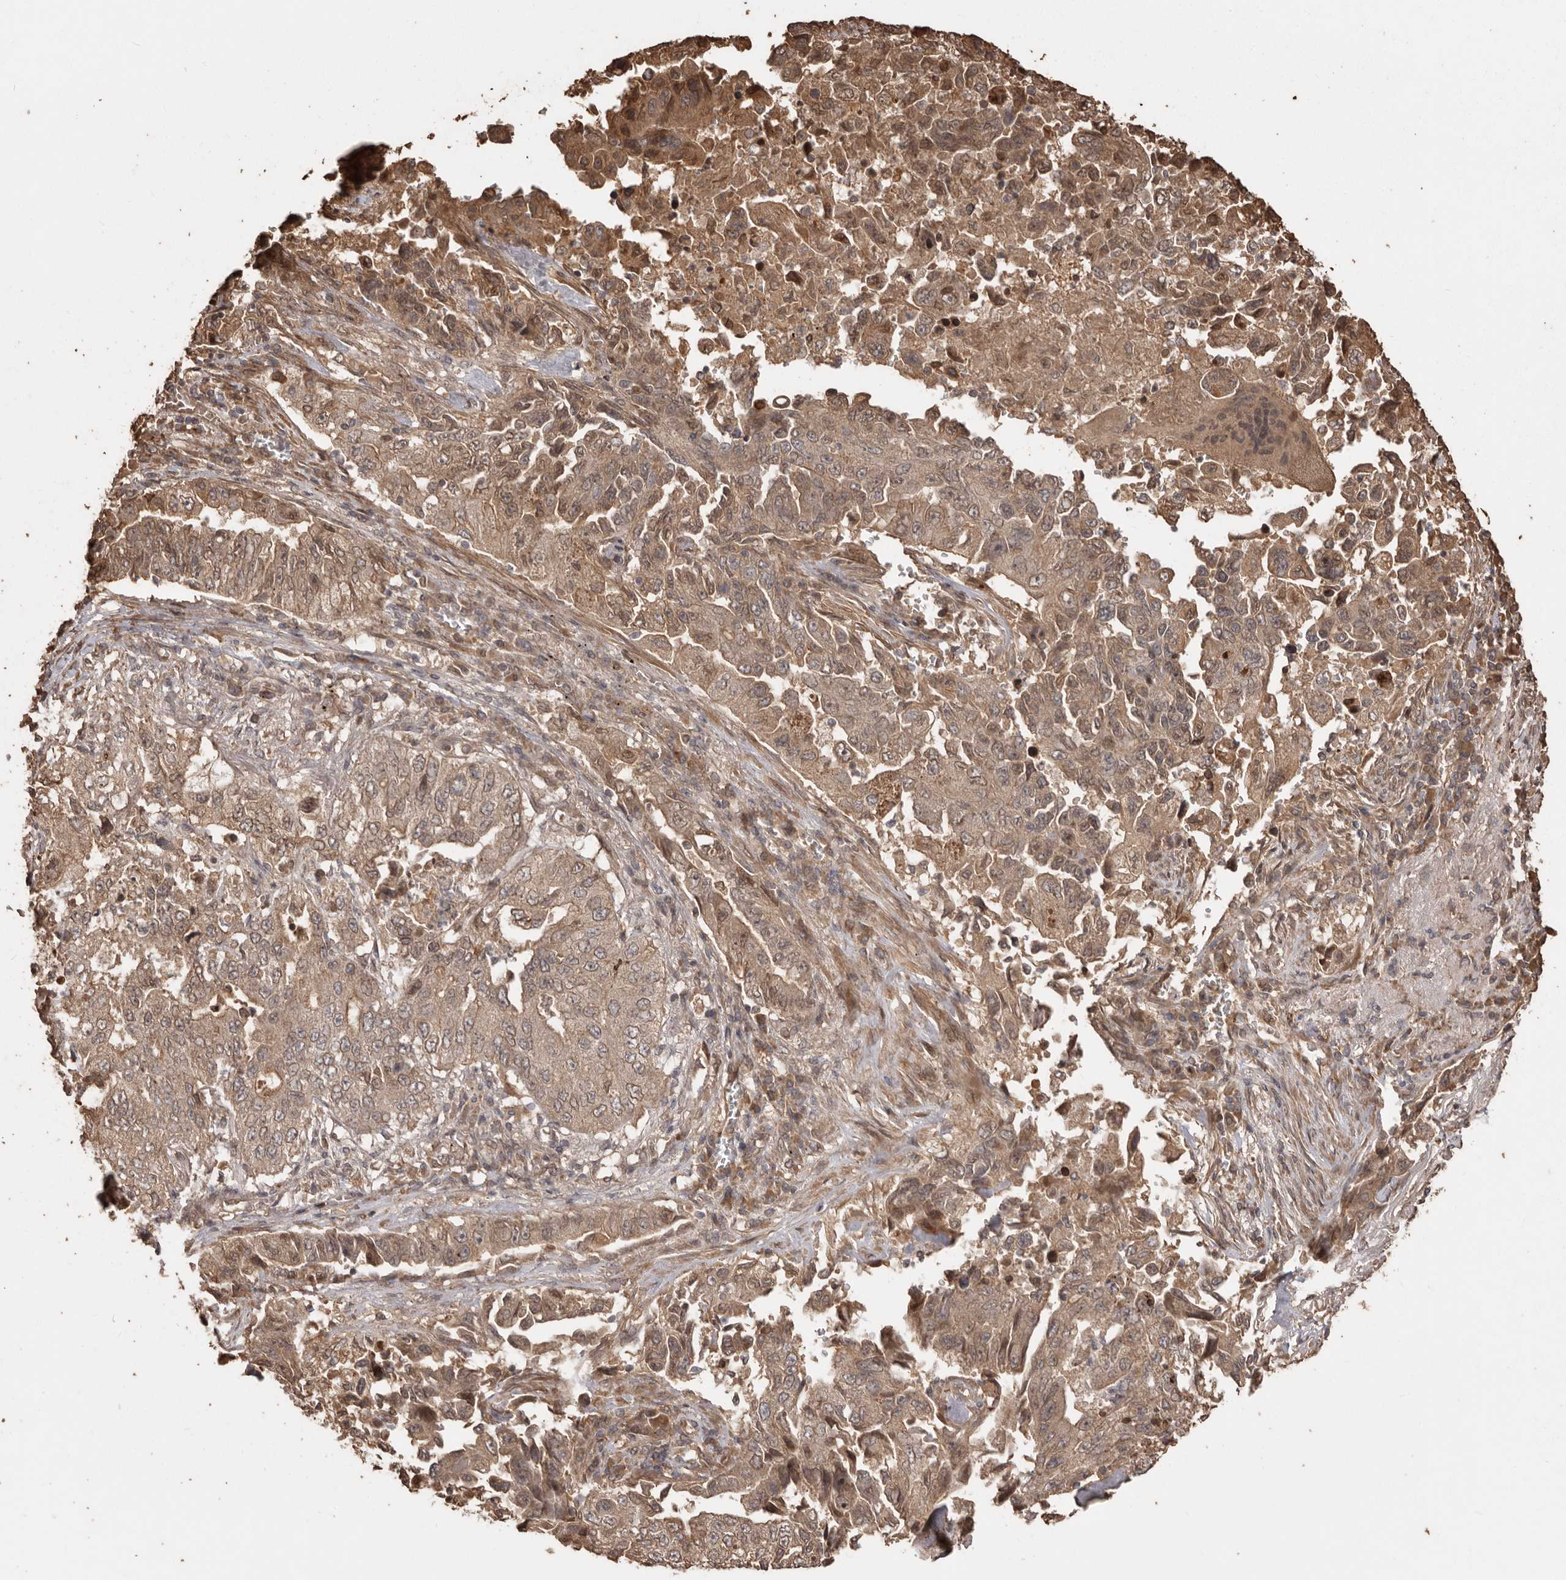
{"staining": {"intensity": "moderate", "quantity": "25%-75%", "location": "cytoplasmic/membranous"}, "tissue": "lung cancer", "cell_type": "Tumor cells", "image_type": "cancer", "snomed": [{"axis": "morphology", "description": "Adenocarcinoma, NOS"}, {"axis": "topography", "description": "Lung"}], "caption": "A brown stain highlights moderate cytoplasmic/membranous expression of a protein in adenocarcinoma (lung) tumor cells. Nuclei are stained in blue.", "gene": "NUP43", "patient": {"sex": "female", "age": 51}}